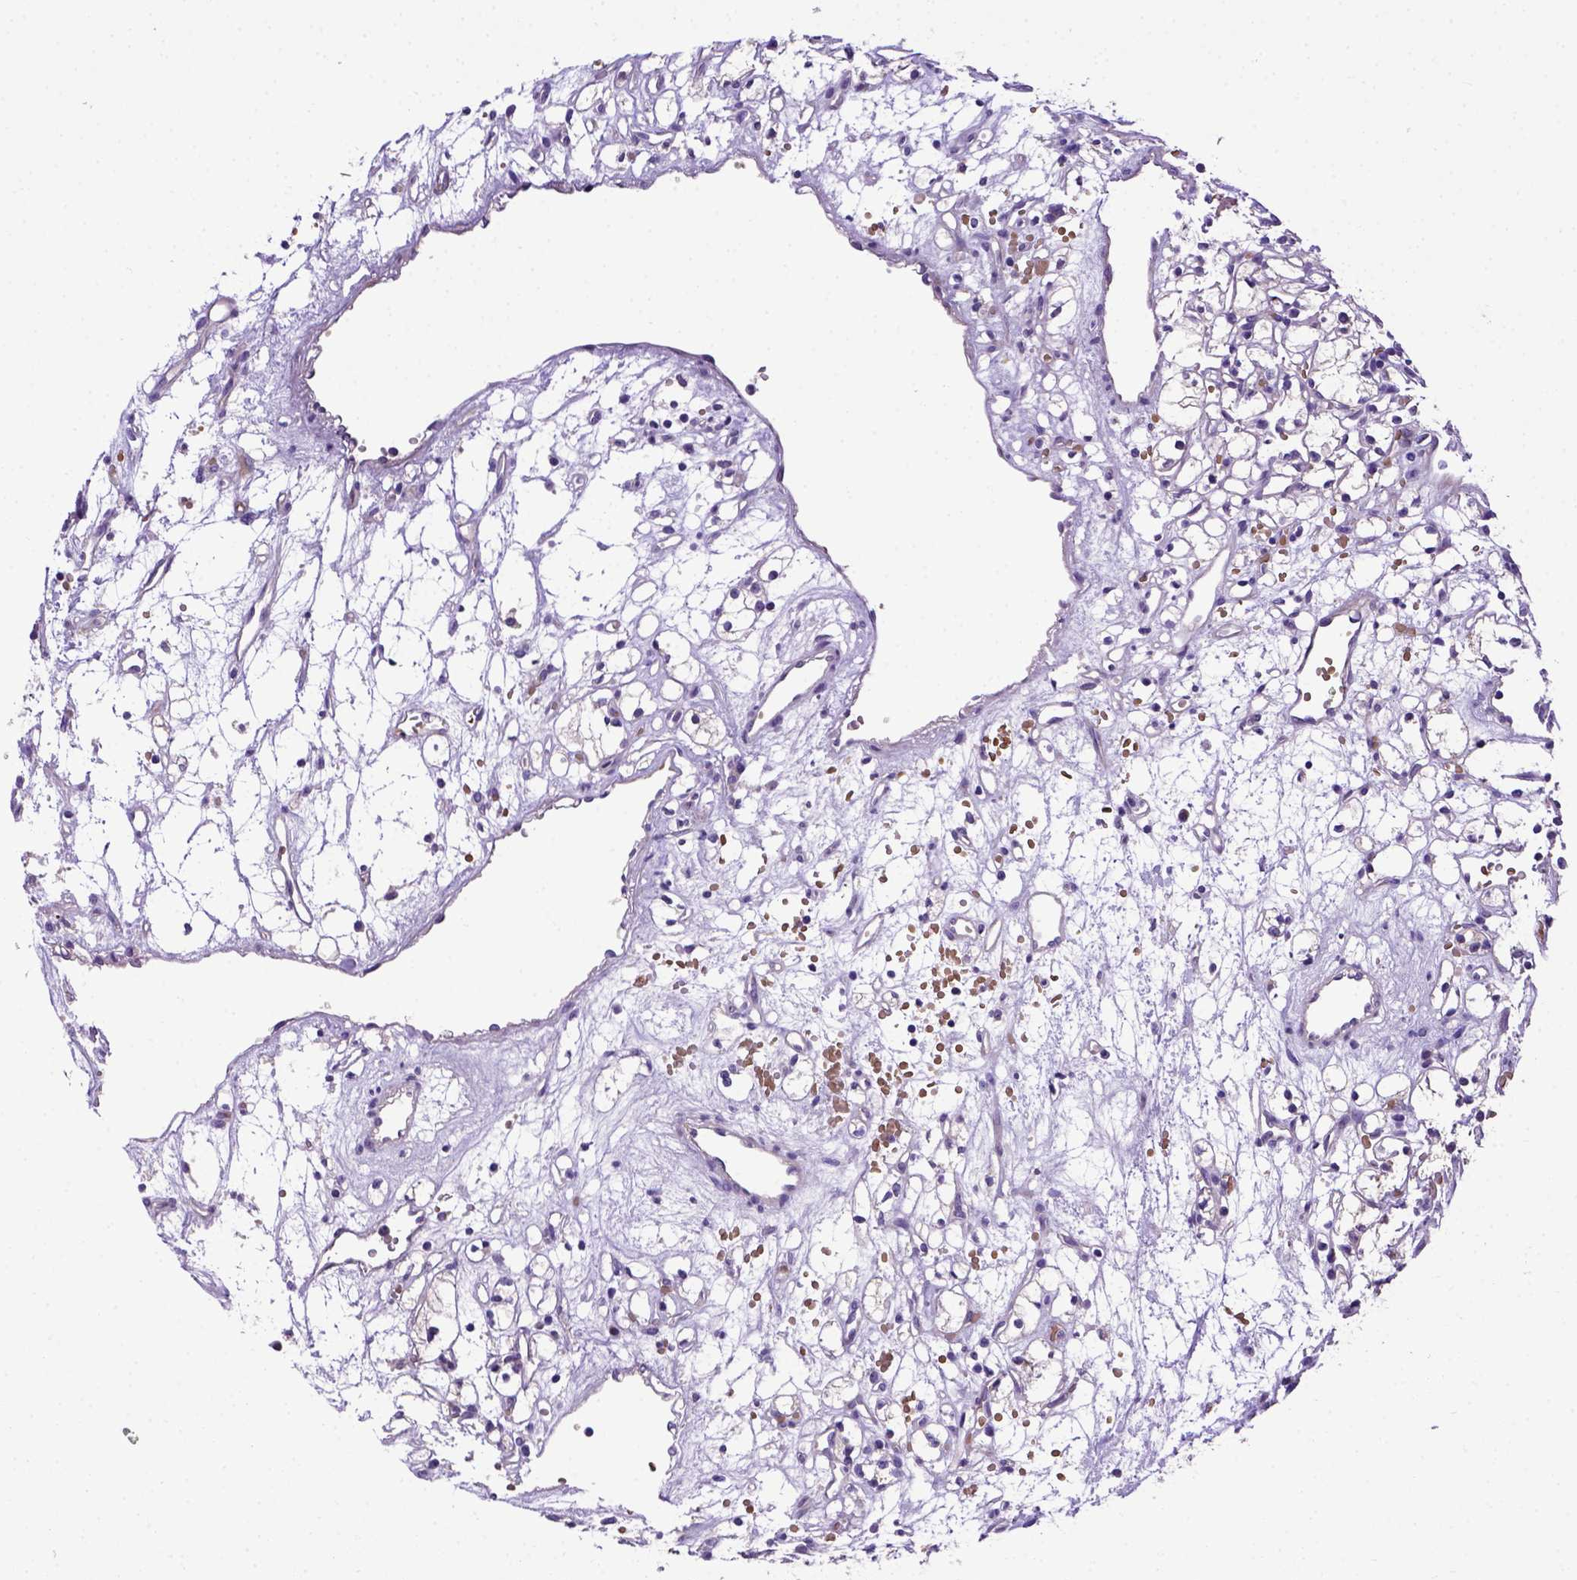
{"staining": {"intensity": "negative", "quantity": "none", "location": "none"}, "tissue": "renal cancer", "cell_type": "Tumor cells", "image_type": "cancer", "snomed": [{"axis": "morphology", "description": "Adenocarcinoma, NOS"}, {"axis": "topography", "description": "Kidney"}], "caption": "Immunohistochemical staining of human renal cancer exhibits no significant positivity in tumor cells.", "gene": "ADAM12", "patient": {"sex": "female", "age": 59}}